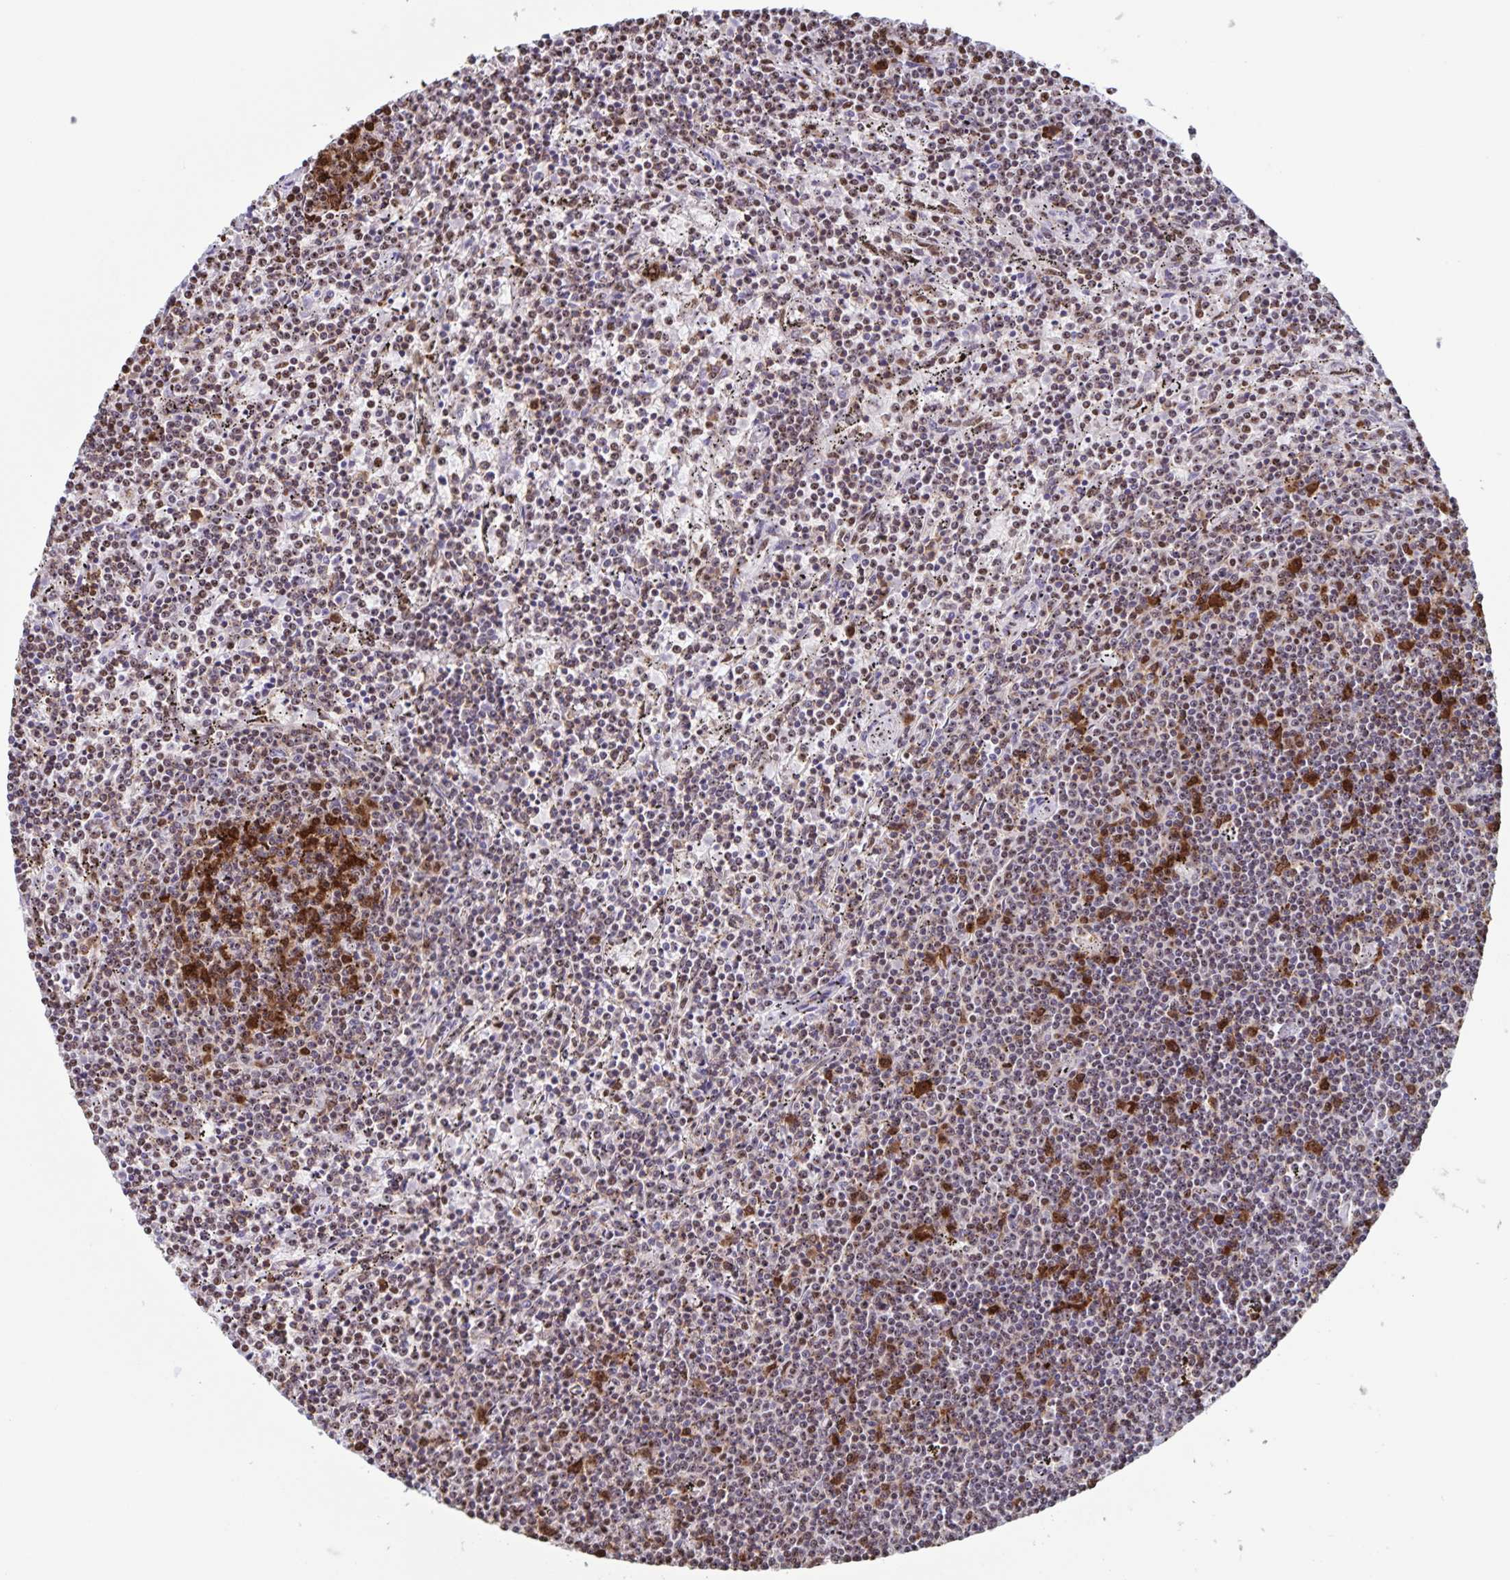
{"staining": {"intensity": "negative", "quantity": "none", "location": "none"}, "tissue": "lymphoma", "cell_type": "Tumor cells", "image_type": "cancer", "snomed": [{"axis": "morphology", "description": "Malignant lymphoma, non-Hodgkin's type, Low grade"}, {"axis": "topography", "description": "Spleen"}], "caption": "Tumor cells are negative for protein expression in human lymphoma.", "gene": "DUT", "patient": {"sex": "female", "age": 50}}